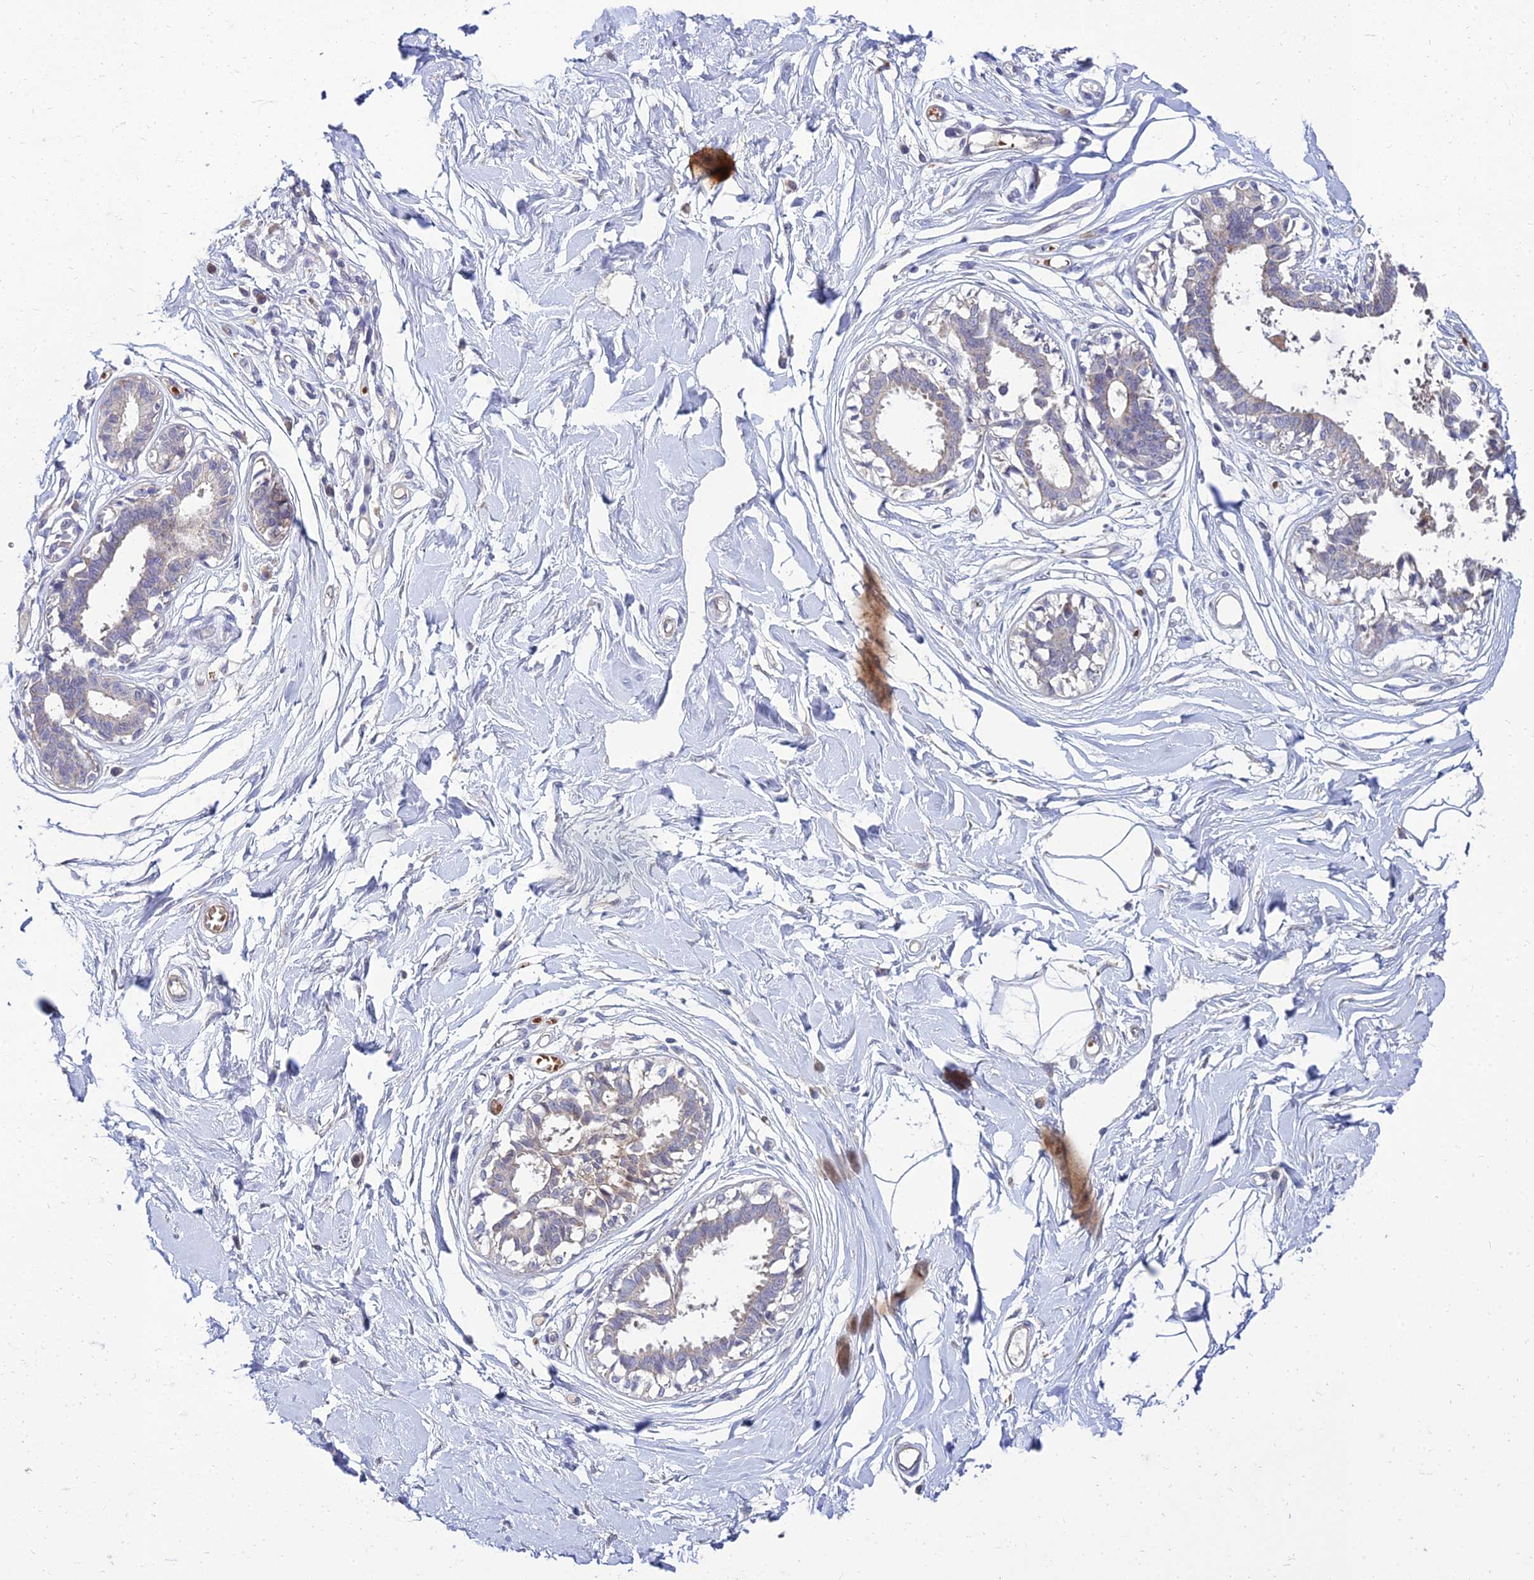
{"staining": {"intensity": "negative", "quantity": "none", "location": "none"}, "tissue": "breast", "cell_type": "Adipocytes", "image_type": "normal", "snomed": [{"axis": "morphology", "description": "Normal tissue, NOS"}, {"axis": "topography", "description": "Breast"}], "caption": "DAB (3,3'-diaminobenzidine) immunohistochemical staining of normal breast shows no significant expression in adipocytes.", "gene": "NPY", "patient": {"sex": "female", "age": 45}}